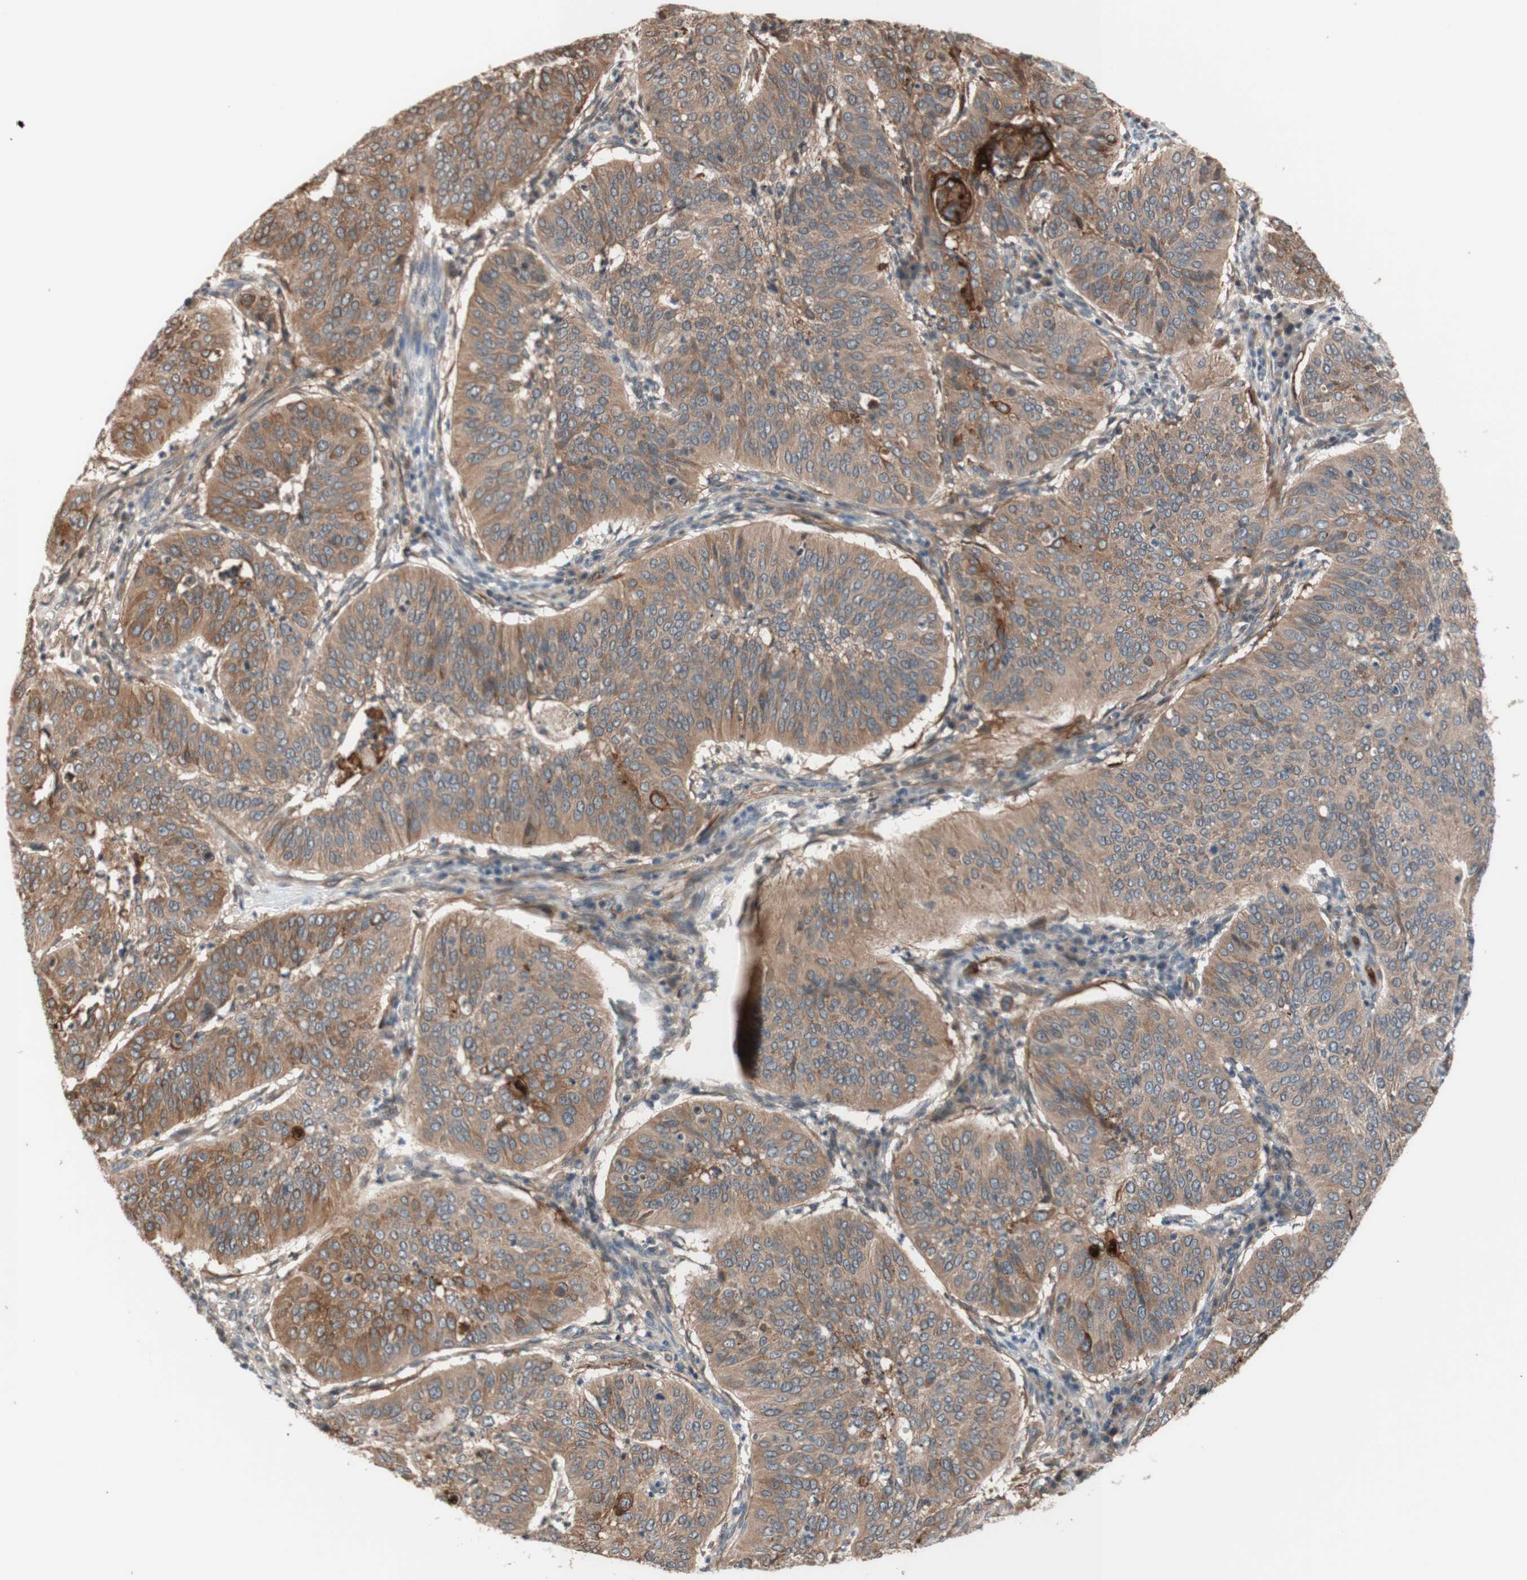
{"staining": {"intensity": "moderate", "quantity": ">75%", "location": "cytoplasmic/membranous"}, "tissue": "cervical cancer", "cell_type": "Tumor cells", "image_type": "cancer", "snomed": [{"axis": "morphology", "description": "Normal tissue, NOS"}, {"axis": "morphology", "description": "Squamous cell carcinoma, NOS"}, {"axis": "topography", "description": "Cervix"}], "caption": "Immunohistochemistry (DAB) staining of human cervical cancer (squamous cell carcinoma) reveals moderate cytoplasmic/membranous protein staining in approximately >75% of tumor cells.", "gene": "CD55", "patient": {"sex": "female", "age": 39}}